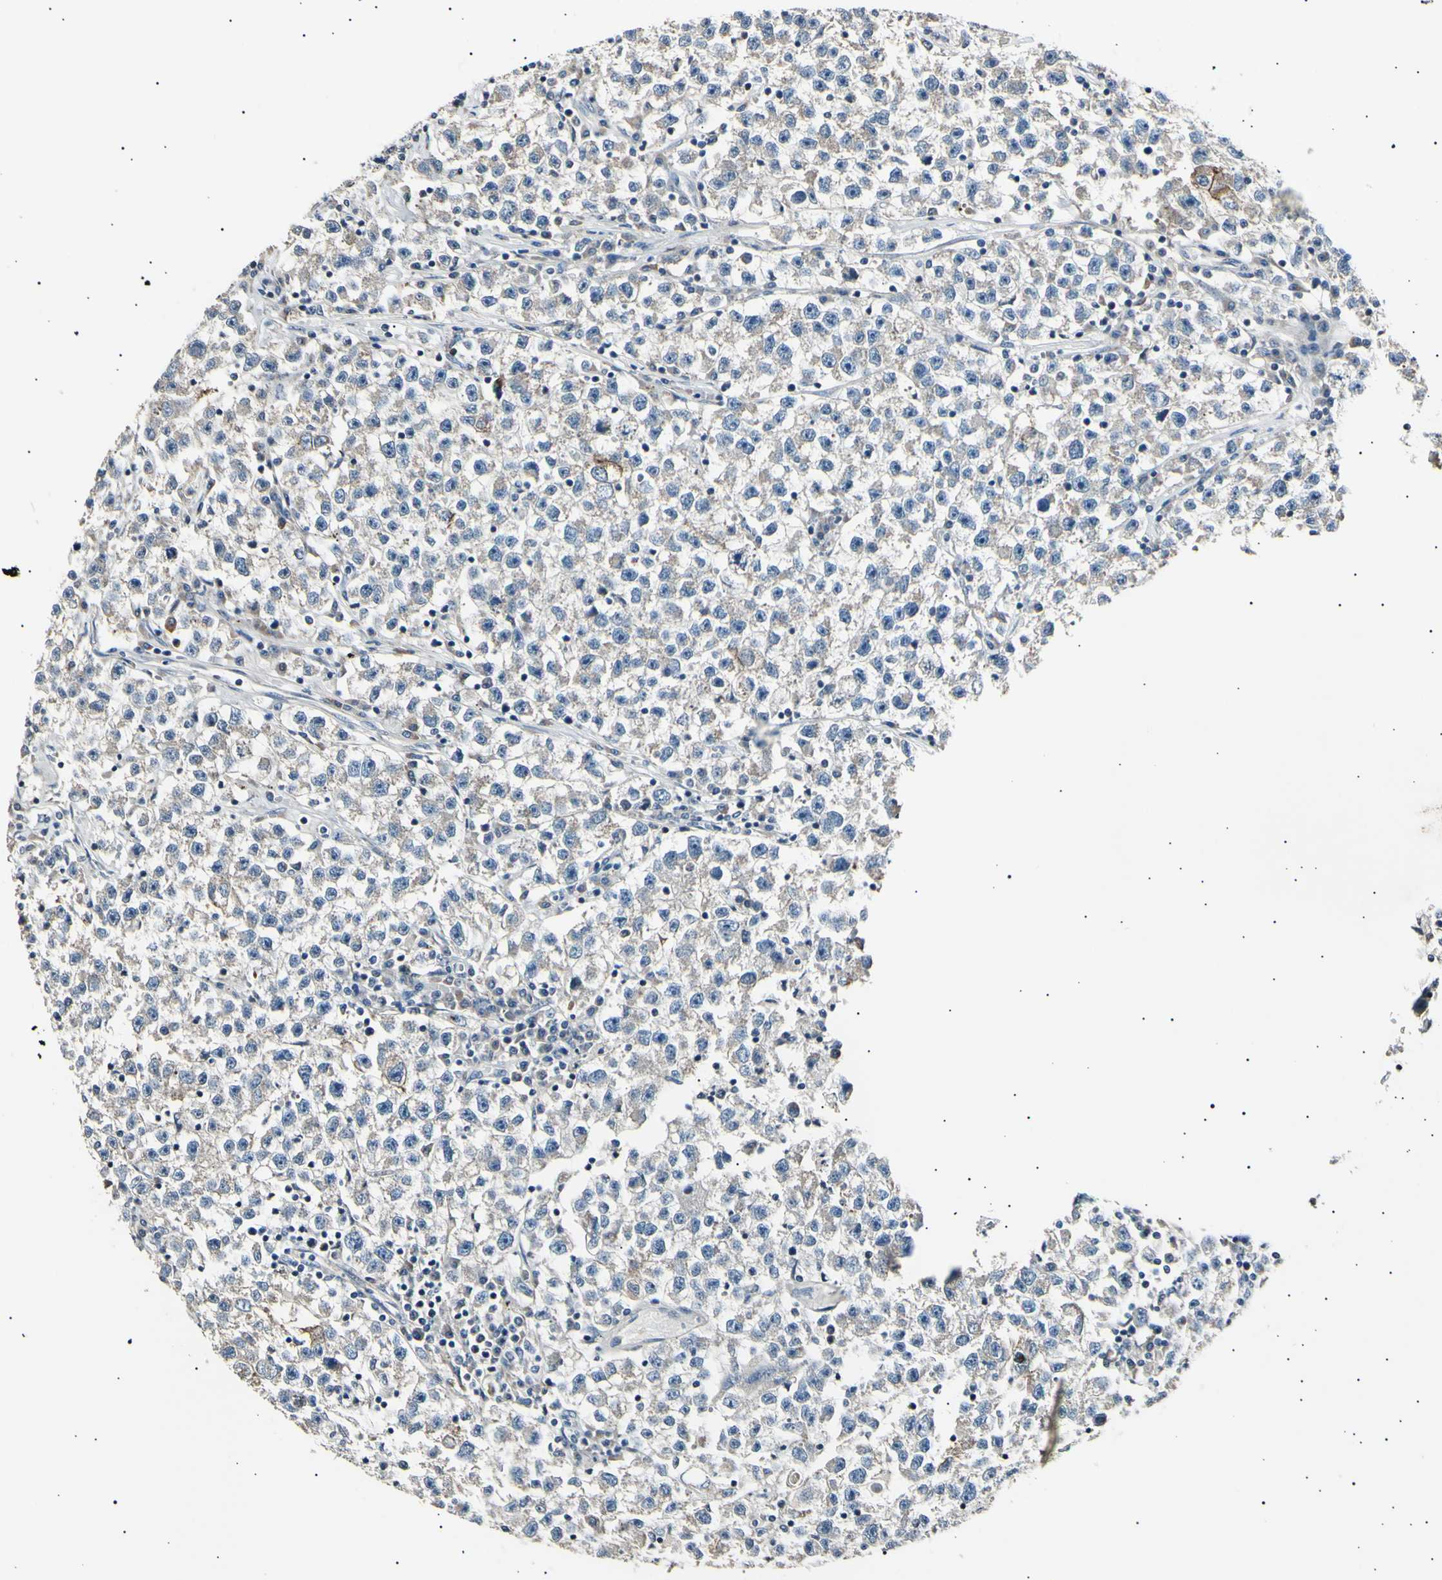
{"staining": {"intensity": "weak", "quantity": ">75%", "location": "cytoplasmic/membranous"}, "tissue": "testis cancer", "cell_type": "Tumor cells", "image_type": "cancer", "snomed": [{"axis": "morphology", "description": "Seminoma, NOS"}, {"axis": "topography", "description": "Testis"}], "caption": "Tumor cells exhibit weak cytoplasmic/membranous expression in approximately >75% of cells in testis cancer (seminoma).", "gene": "ITGA6", "patient": {"sex": "male", "age": 22}}